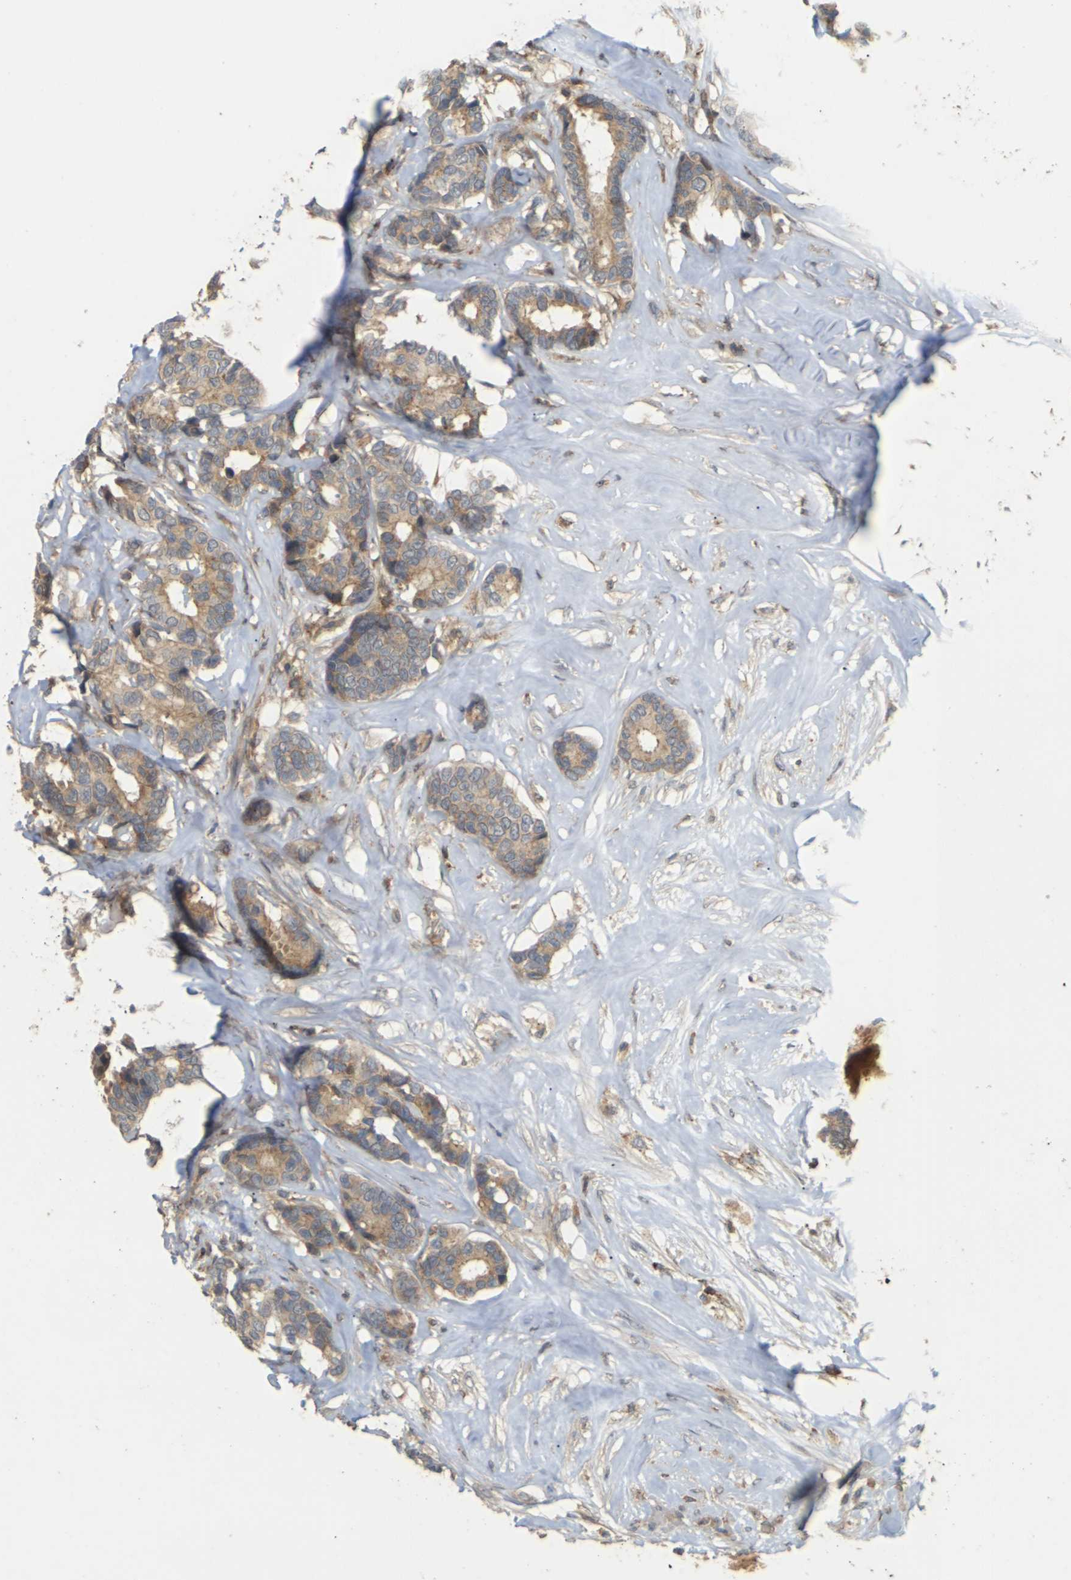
{"staining": {"intensity": "moderate", "quantity": ">75%", "location": "cytoplasmic/membranous"}, "tissue": "breast cancer", "cell_type": "Tumor cells", "image_type": "cancer", "snomed": [{"axis": "morphology", "description": "Duct carcinoma"}, {"axis": "topography", "description": "Breast"}], "caption": "Approximately >75% of tumor cells in human breast invasive ductal carcinoma display moderate cytoplasmic/membranous protein expression as visualized by brown immunohistochemical staining.", "gene": "KSR1", "patient": {"sex": "female", "age": 87}}